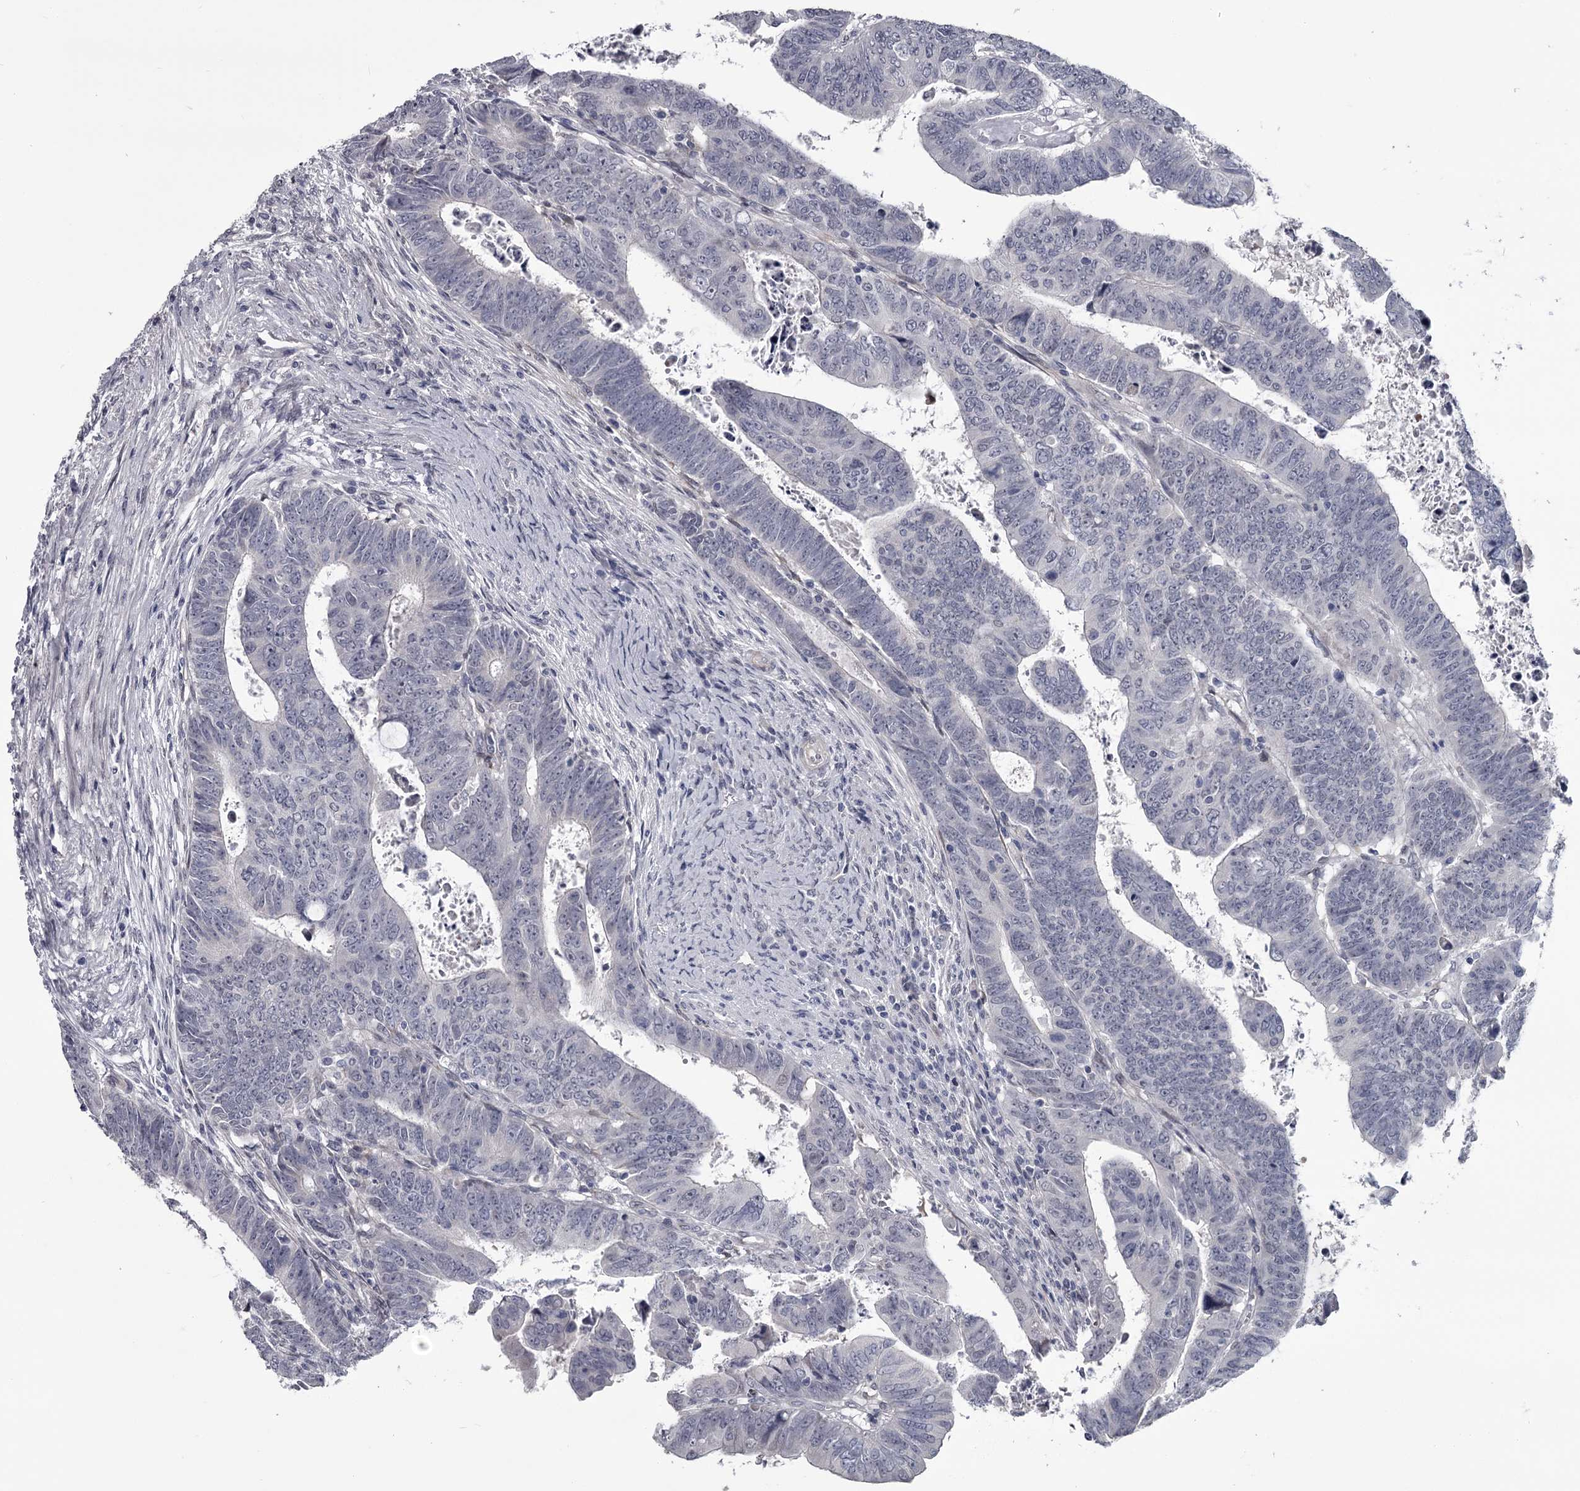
{"staining": {"intensity": "negative", "quantity": "none", "location": "none"}, "tissue": "colorectal cancer", "cell_type": "Tumor cells", "image_type": "cancer", "snomed": [{"axis": "morphology", "description": "Normal tissue, NOS"}, {"axis": "morphology", "description": "Adenocarcinoma, NOS"}, {"axis": "topography", "description": "Rectum"}], "caption": "Immunohistochemistry photomicrograph of colorectal cancer (adenocarcinoma) stained for a protein (brown), which demonstrates no positivity in tumor cells. (Immunohistochemistry (ihc), brightfield microscopy, high magnification).", "gene": "PRPF40B", "patient": {"sex": "female", "age": 65}}